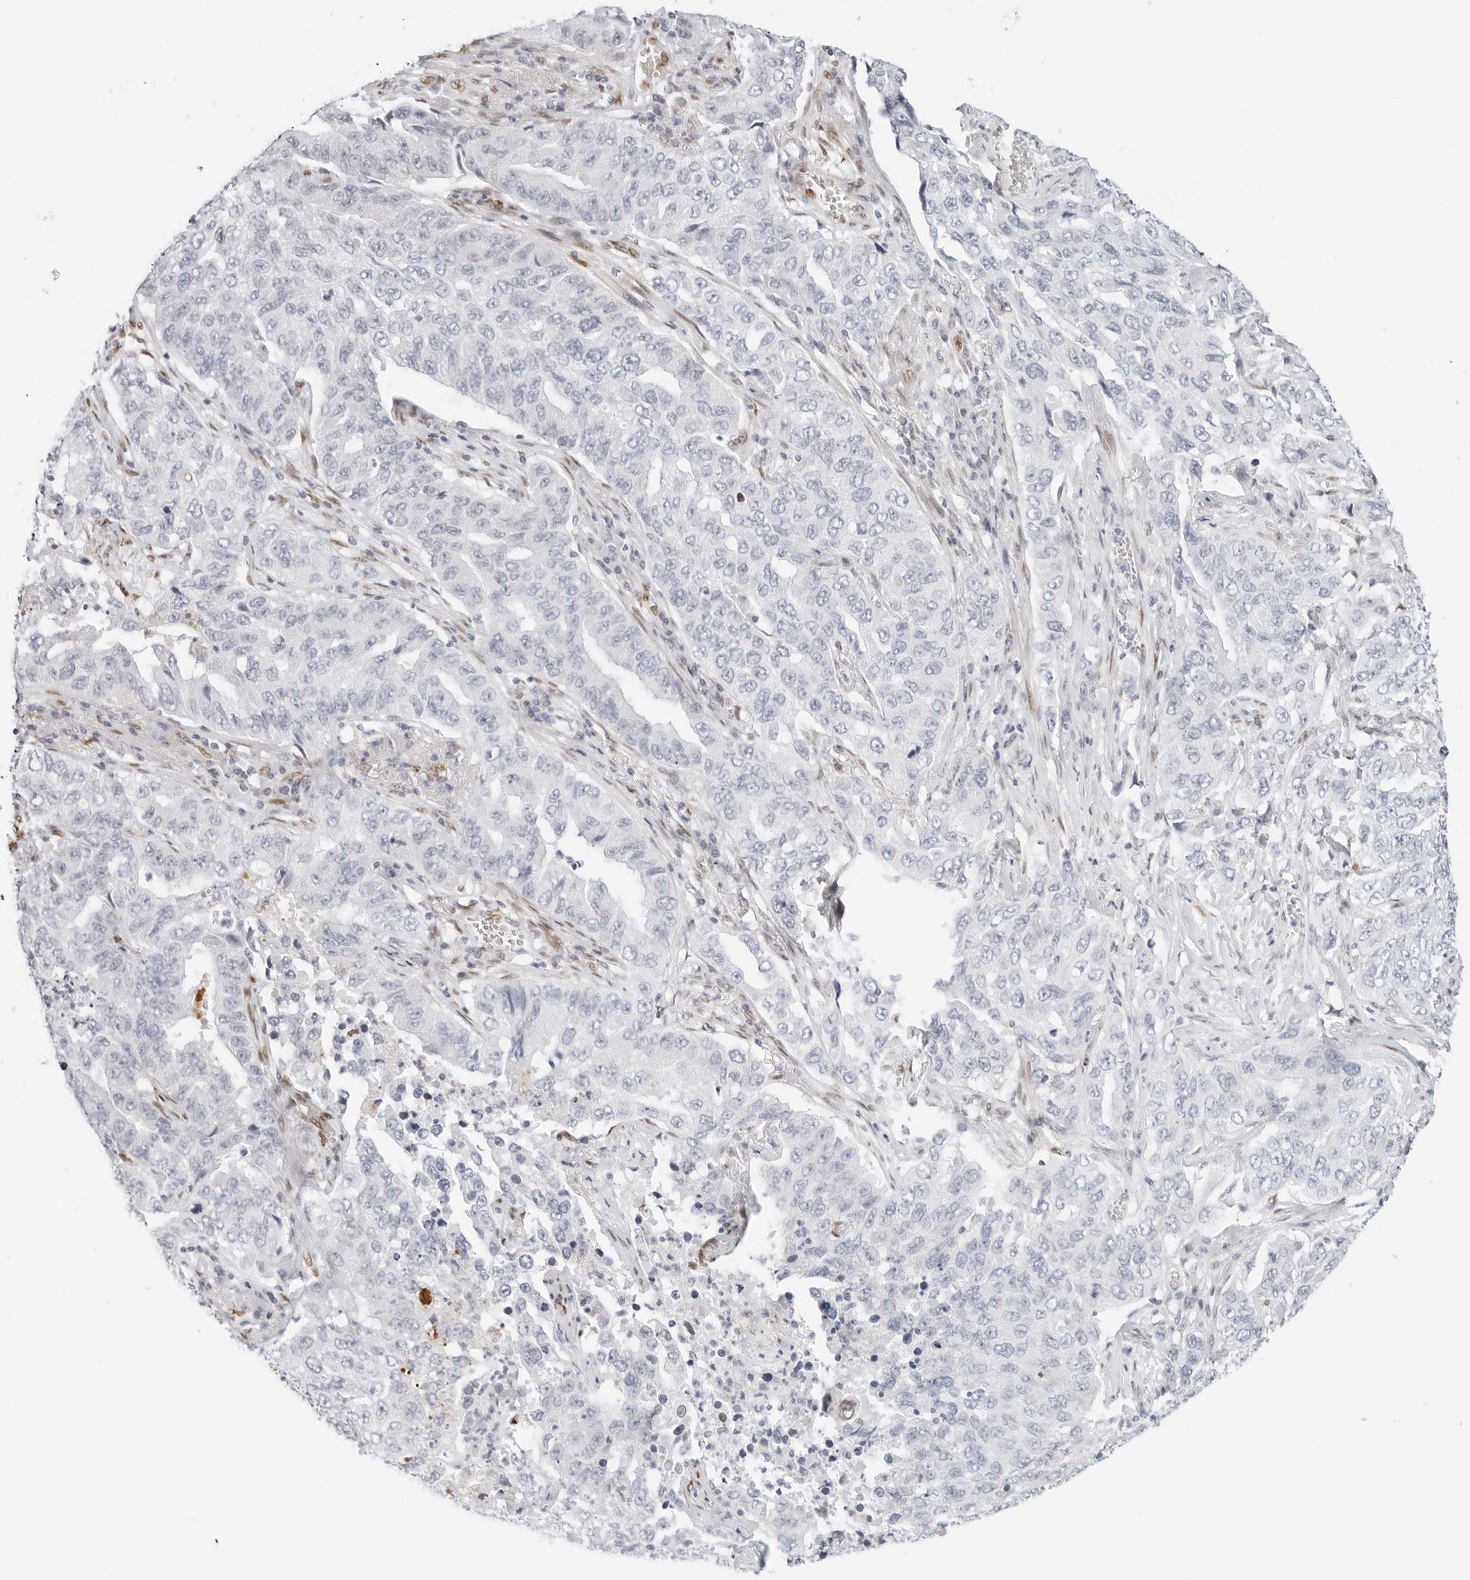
{"staining": {"intensity": "negative", "quantity": "none", "location": "none"}, "tissue": "lung cancer", "cell_type": "Tumor cells", "image_type": "cancer", "snomed": [{"axis": "morphology", "description": "Adenocarcinoma, NOS"}, {"axis": "topography", "description": "Lung"}], "caption": "There is no significant expression in tumor cells of lung cancer (adenocarcinoma).", "gene": "SPIDR", "patient": {"sex": "female", "age": 51}}